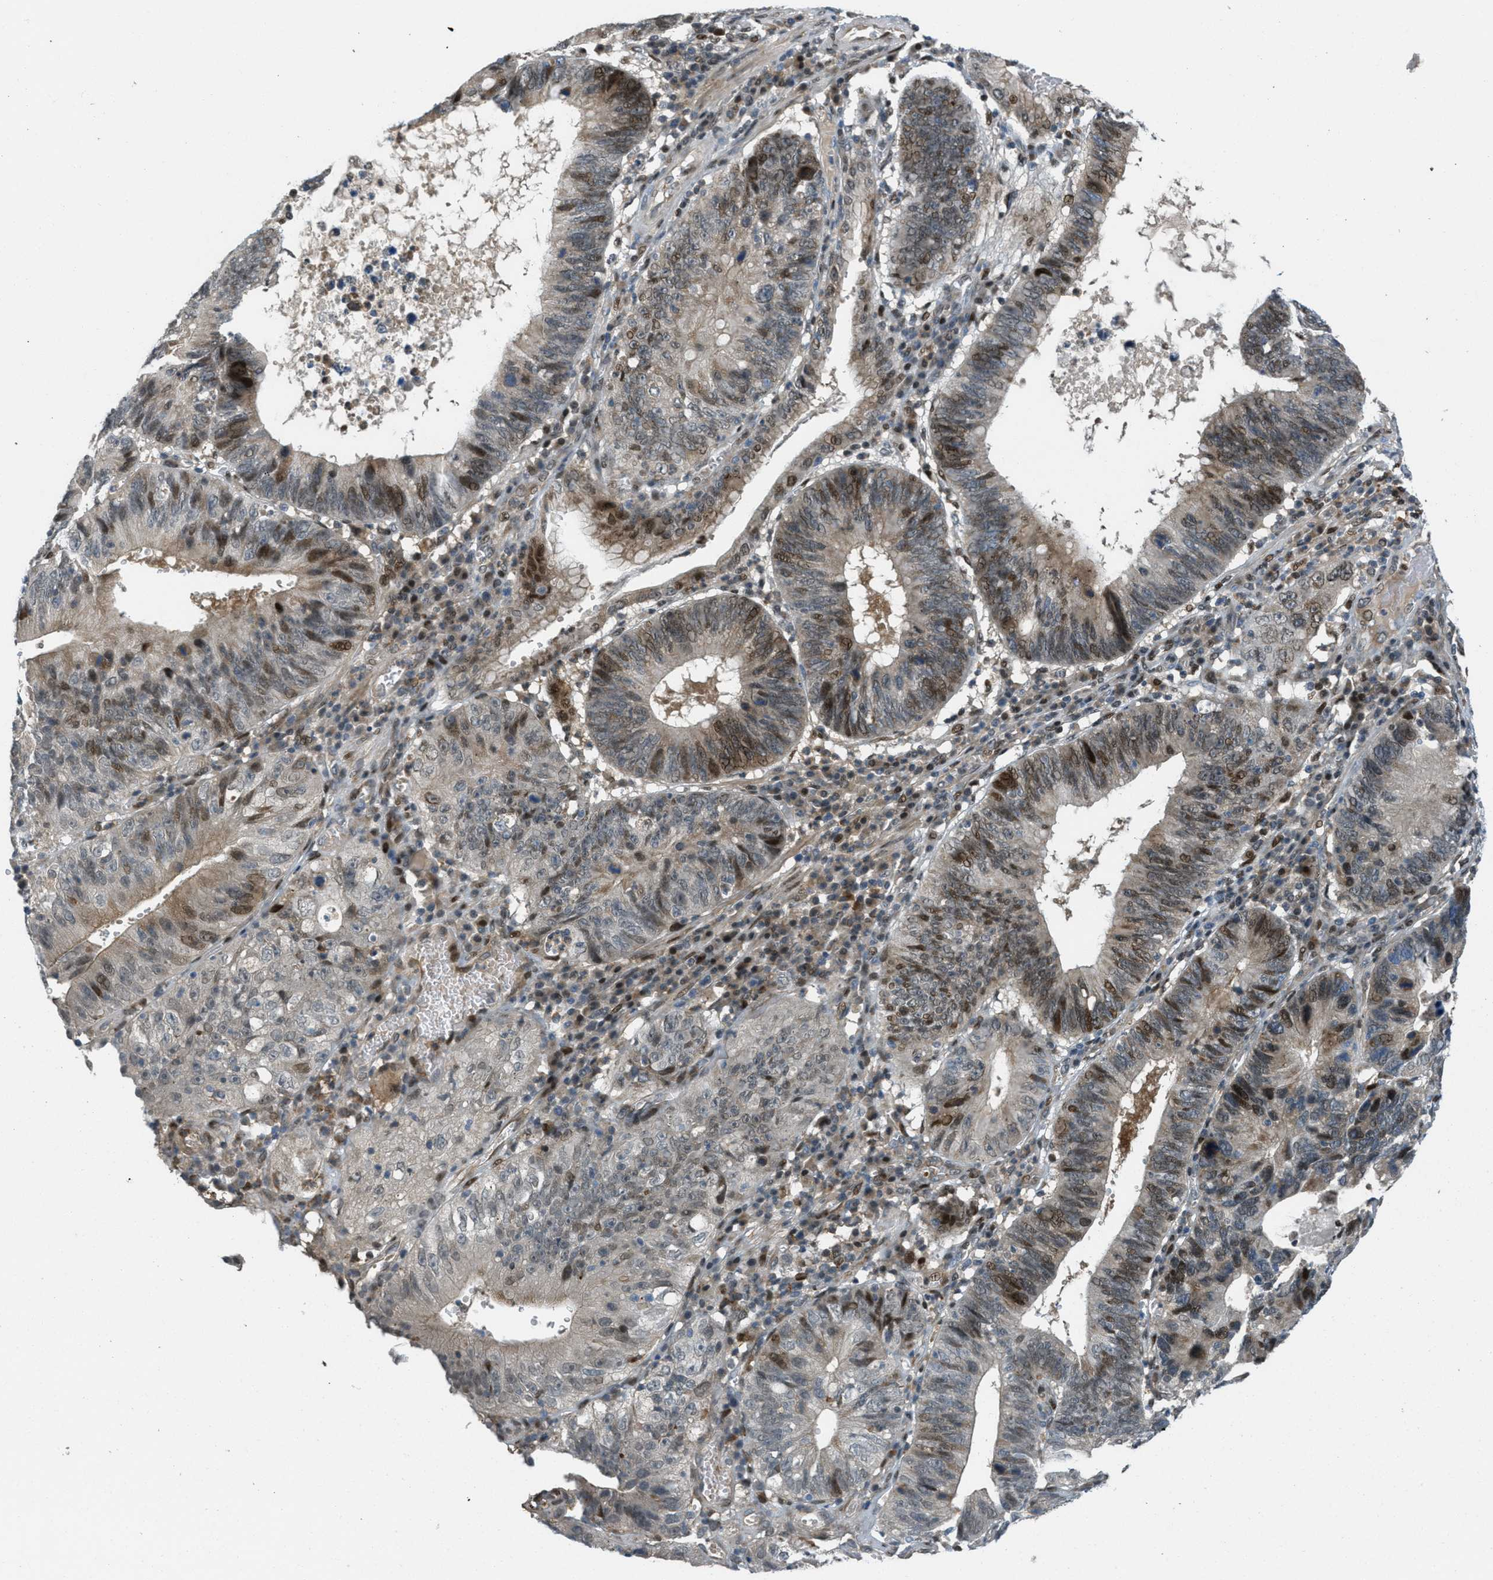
{"staining": {"intensity": "moderate", "quantity": "25%-75%", "location": "cytoplasmic/membranous,nuclear"}, "tissue": "stomach cancer", "cell_type": "Tumor cells", "image_type": "cancer", "snomed": [{"axis": "morphology", "description": "Adenocarcinoma, NOS"}, {"axis": "topography", "description": "Stomach"}], "caption": "Tumor cells display medium levels of moderate cytoplasmic/membranous and nuclear staining in approximately 25%-75% of cells in human stomach cancer.", "gene": "ADCY6", "patient": {"sex": "male", "age": 59}}